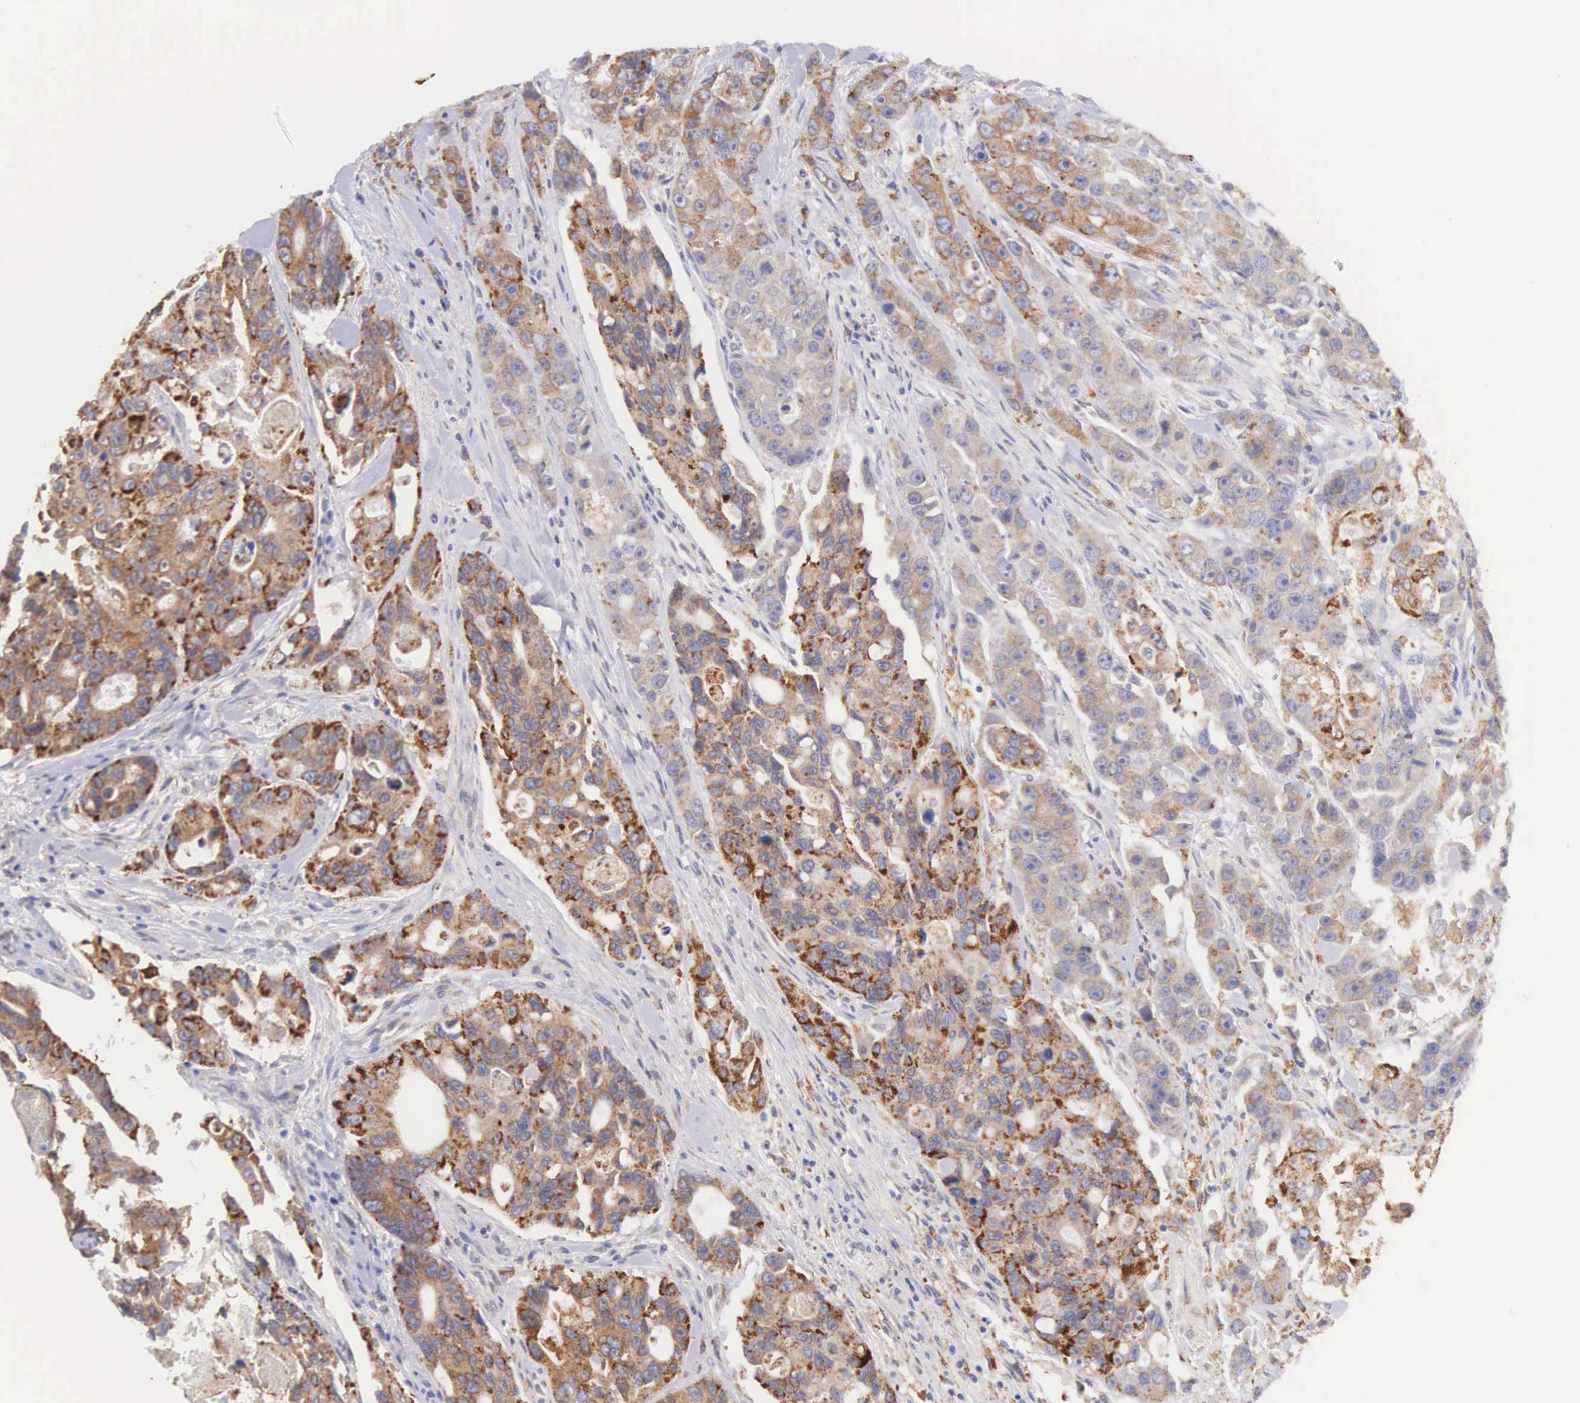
{"staining": {"intensity": "moderate", "quantity": ">75%", "location": "cytoplasmic/membranous"}, "tissue": "colorectal cancer", "cell_type": "Tumor cells", "image_type": "cancer", "snomed": [{"axis": "morphology", "description": "Adenocarcinoma, NOS"}, {"axis": "topography", "description": "Colon"}], "caption": "Protein expression analysis of human colorectal cancer (adenocarcinoma) reveals moderate cytoplasmic/membranous expression in approximately >75% of tumor cells. The staining was performed using DAB (3,3'-diaminobenzidine) to visualize the protein expression in brown, while the nuclei were stained in blue with hematoxylin (Magnification: 20x).", "gene": "NSDHL", "patient": {"sex": "female", "age": 86}}